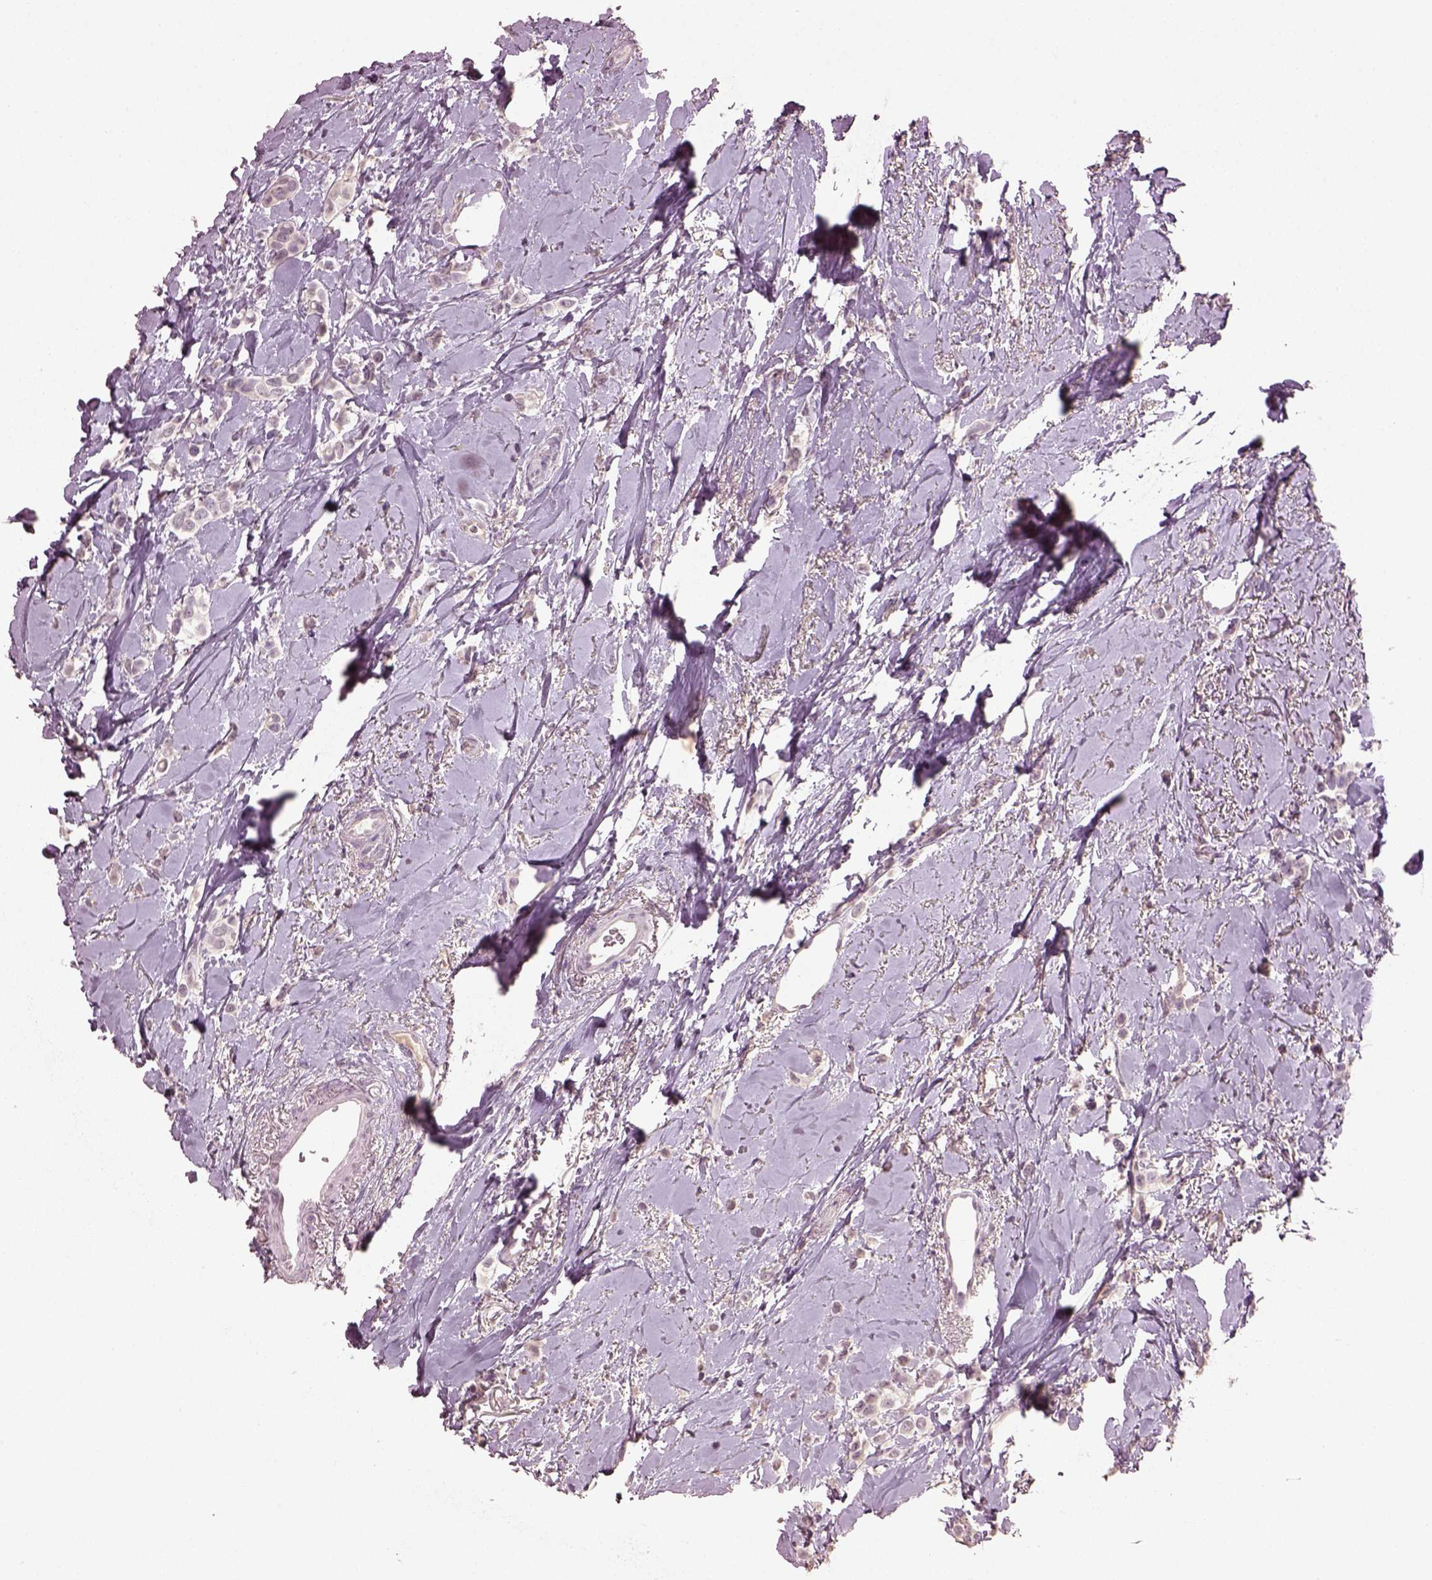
{"staining": {"intensity": "negative", "quantity": "none", "location": "none"}, "tissue": "breast cancer", "cell_type": "Tumor cells", "image_type": "cancer", "snomed": [{"axis": "morphology", "description": "Lobular carcinoma"}, {"axis": "topography", "description": "Breast"}], "caption": "Protein analysis of lobular carcinoma (breast) reveals no significant positivity in tumor cells.", "gene": "KCNIP3", "patient": {"sex": "female", "age": 66}}